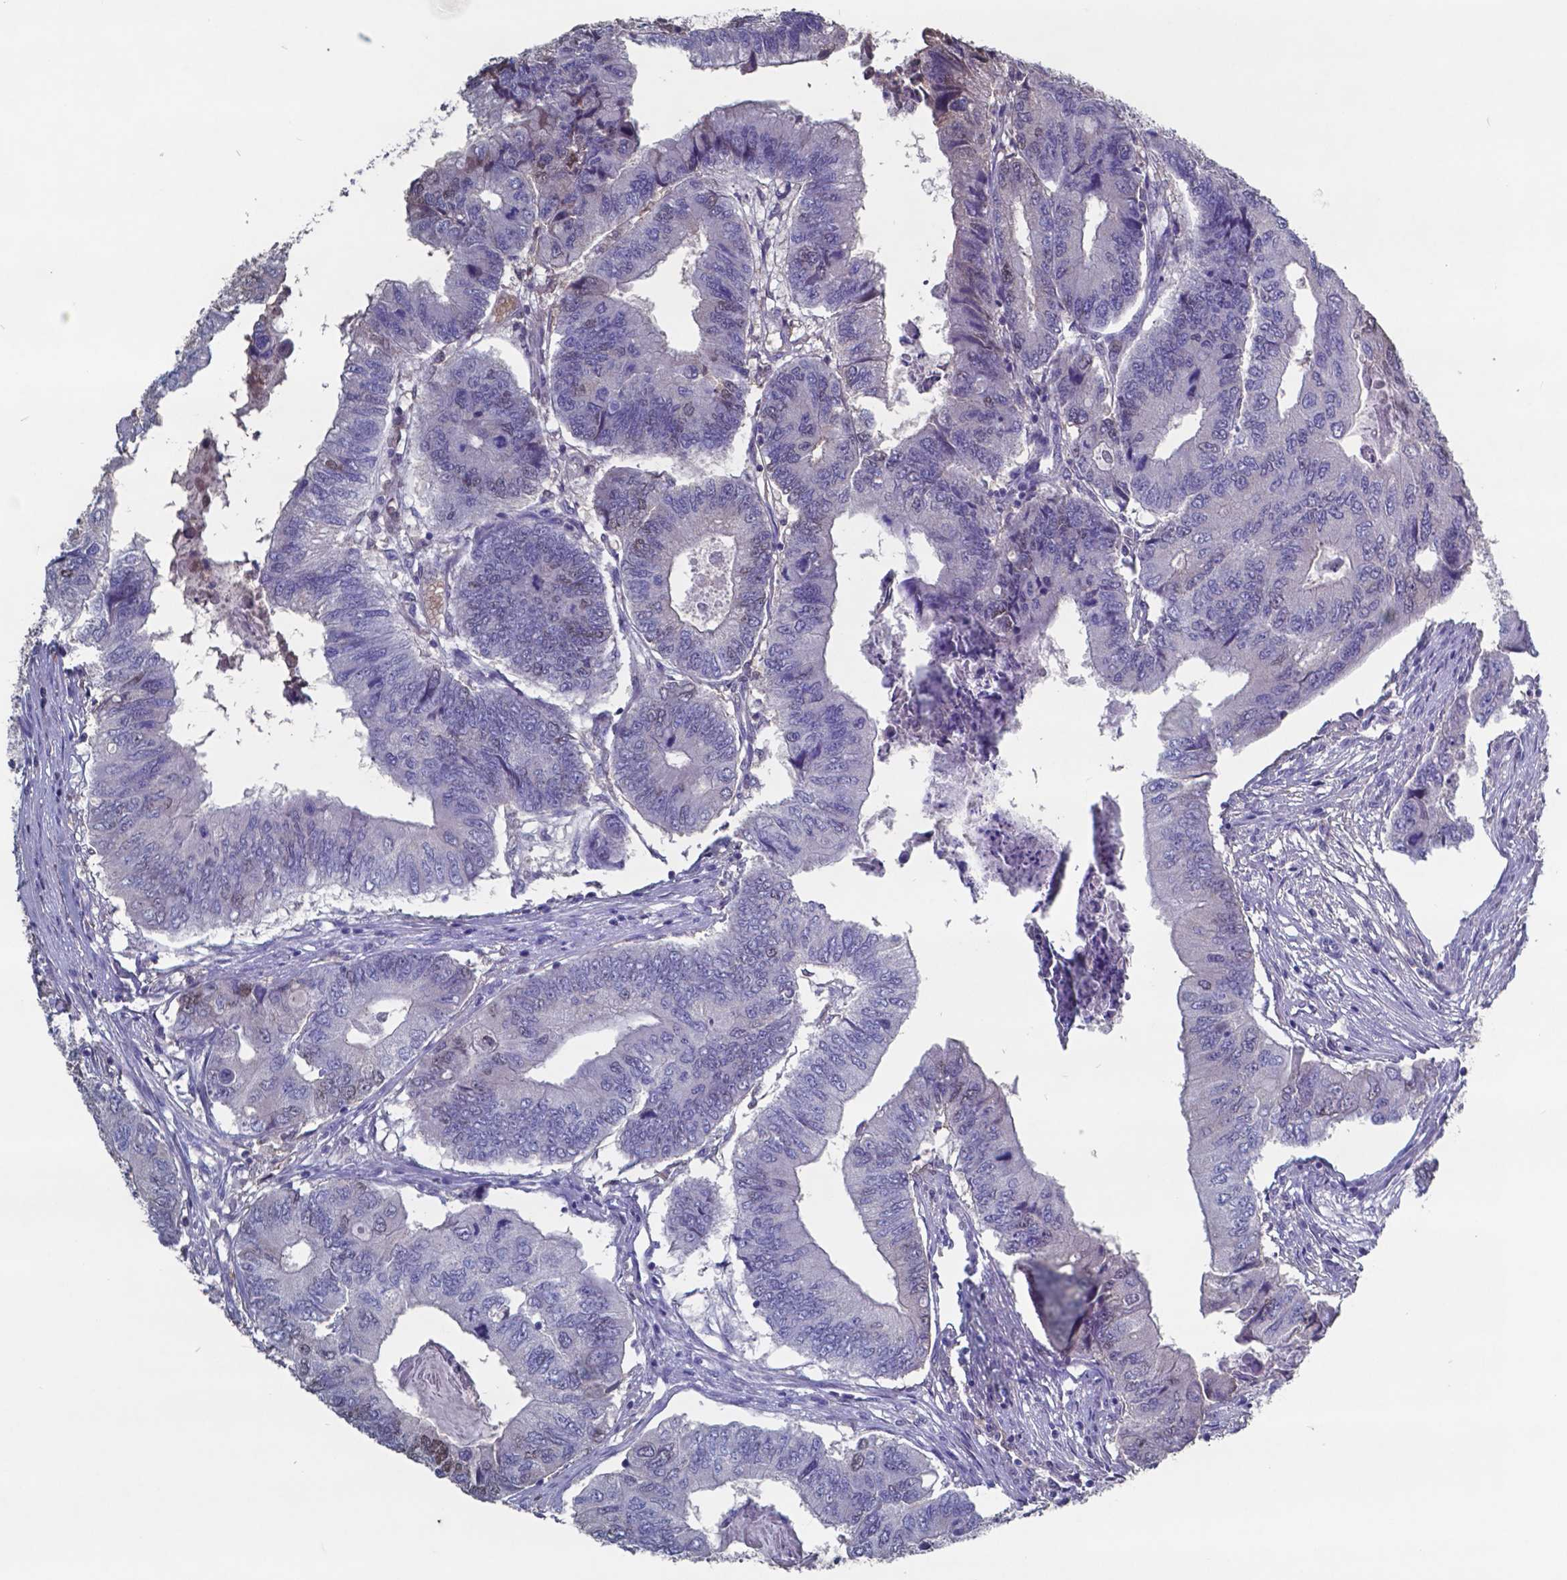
{"staining": {"intensity": "negative", "quantity": "none", "location": "none"}, "tissue": "colorectal cancer", "cell_type": "Tumor cells", "image_type": "cancer", "snomed": [{"axis": "morphology", "description": "Adenocarcinoma, NOS"}, {"axis": "topography", "description": "Colon"}], "caption": "Immunohistochemical staining of human colorectal cancer (adenocarcinoma) exhibits no significant positivity in tumor cells. The staining is performed using DAB (3,3'-diaminobenzidine) brown chromogen with nuclei counter-stained in using hematoxylin.", "gene": "TTR", "patient": {"sex": "male", "age": 53}}